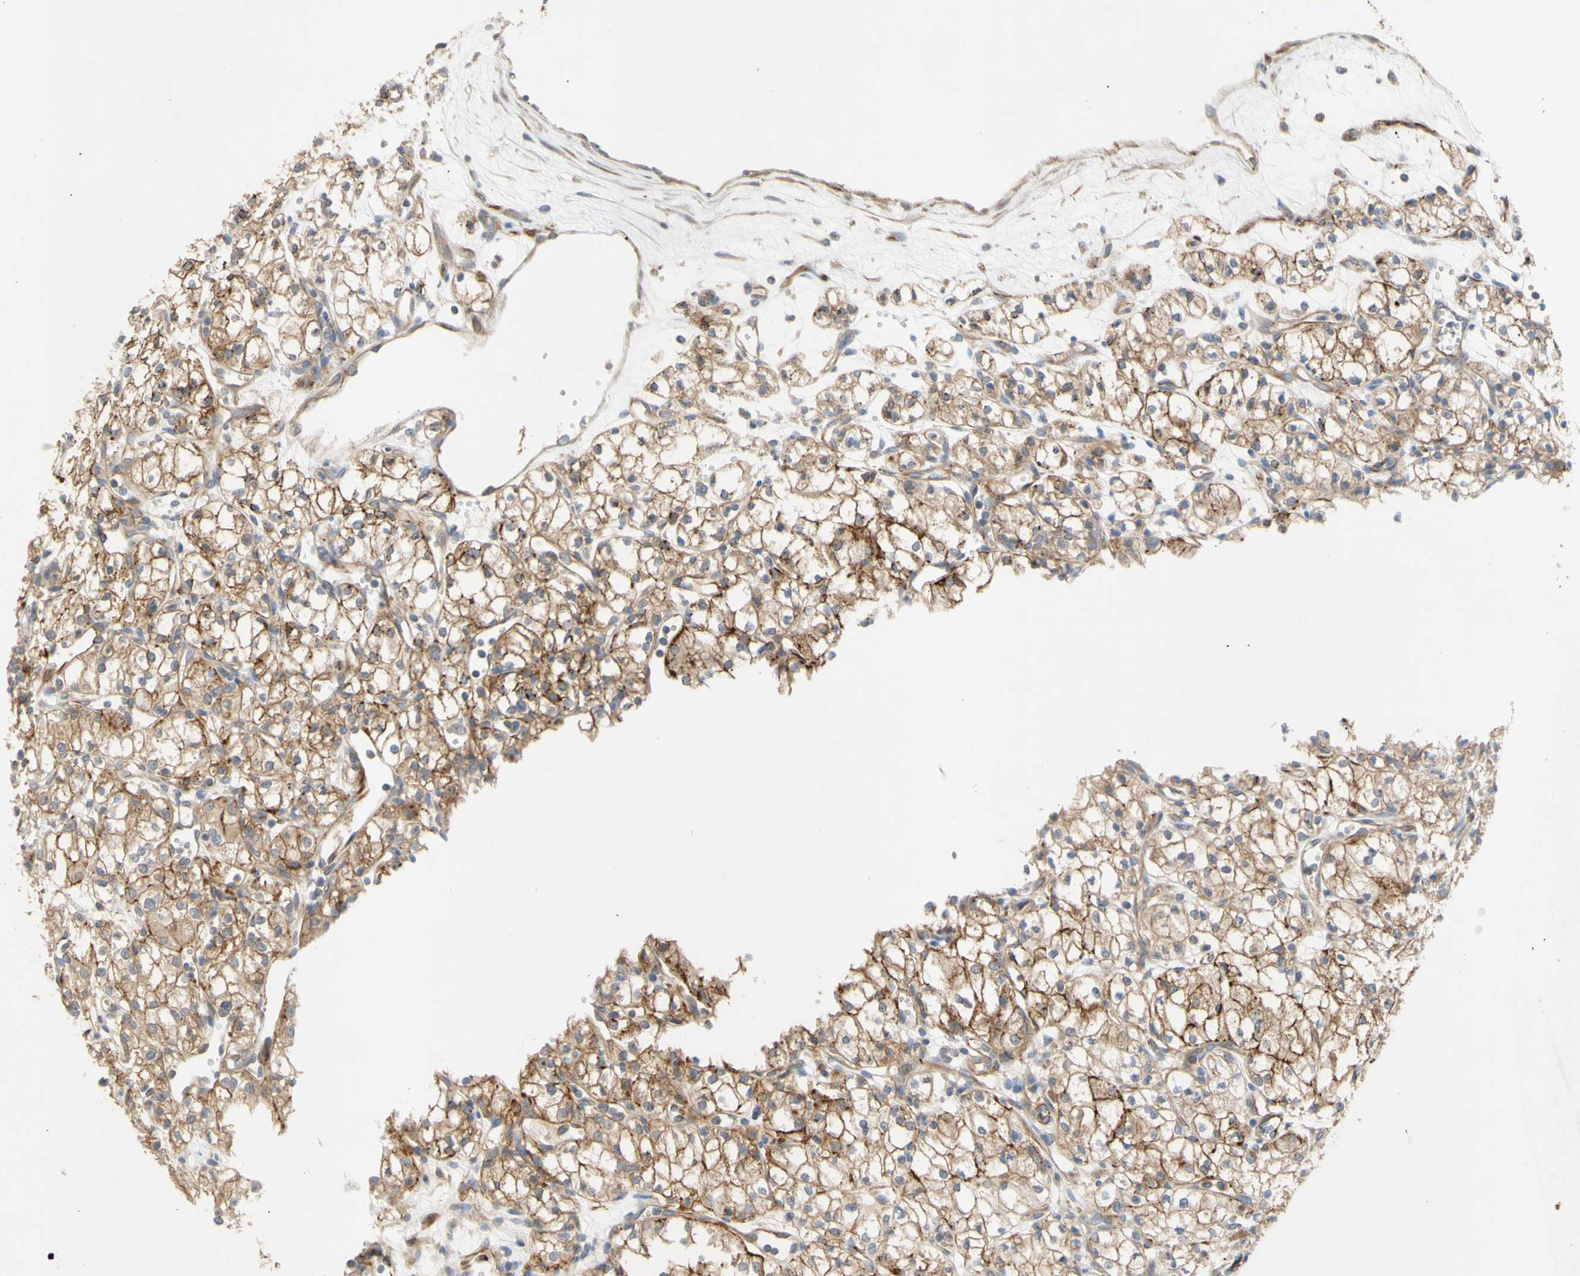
{"staining": {"intensity": "moderate", "quantity": ">75%", "location": "cytoplasmic/membranous"}, "tissue": "renal cancer", "cell_type": "Tumor cells", "image_type": "cancer", "snomed": [{"axis": "morphology", "description": "Normal tissue, NOS"}, {"axis": "morphology", "description": "Adenocarcinoma, NOS"}, {"axis": "topography", "description": "Kidney"}], "caption": "Tumor cells display moderate cytoplasmic/membranous expression in about >75% of cells in adenocarcinoma (renal). The staining is performed using DAB (3,3'-diaminobenzidine) brown chromogen to label protein expression. The nuclei are counter-stained blue using hematoxylin.", "gene": "EIF2S3", "patient": {"sex": "male", "age": 59}}